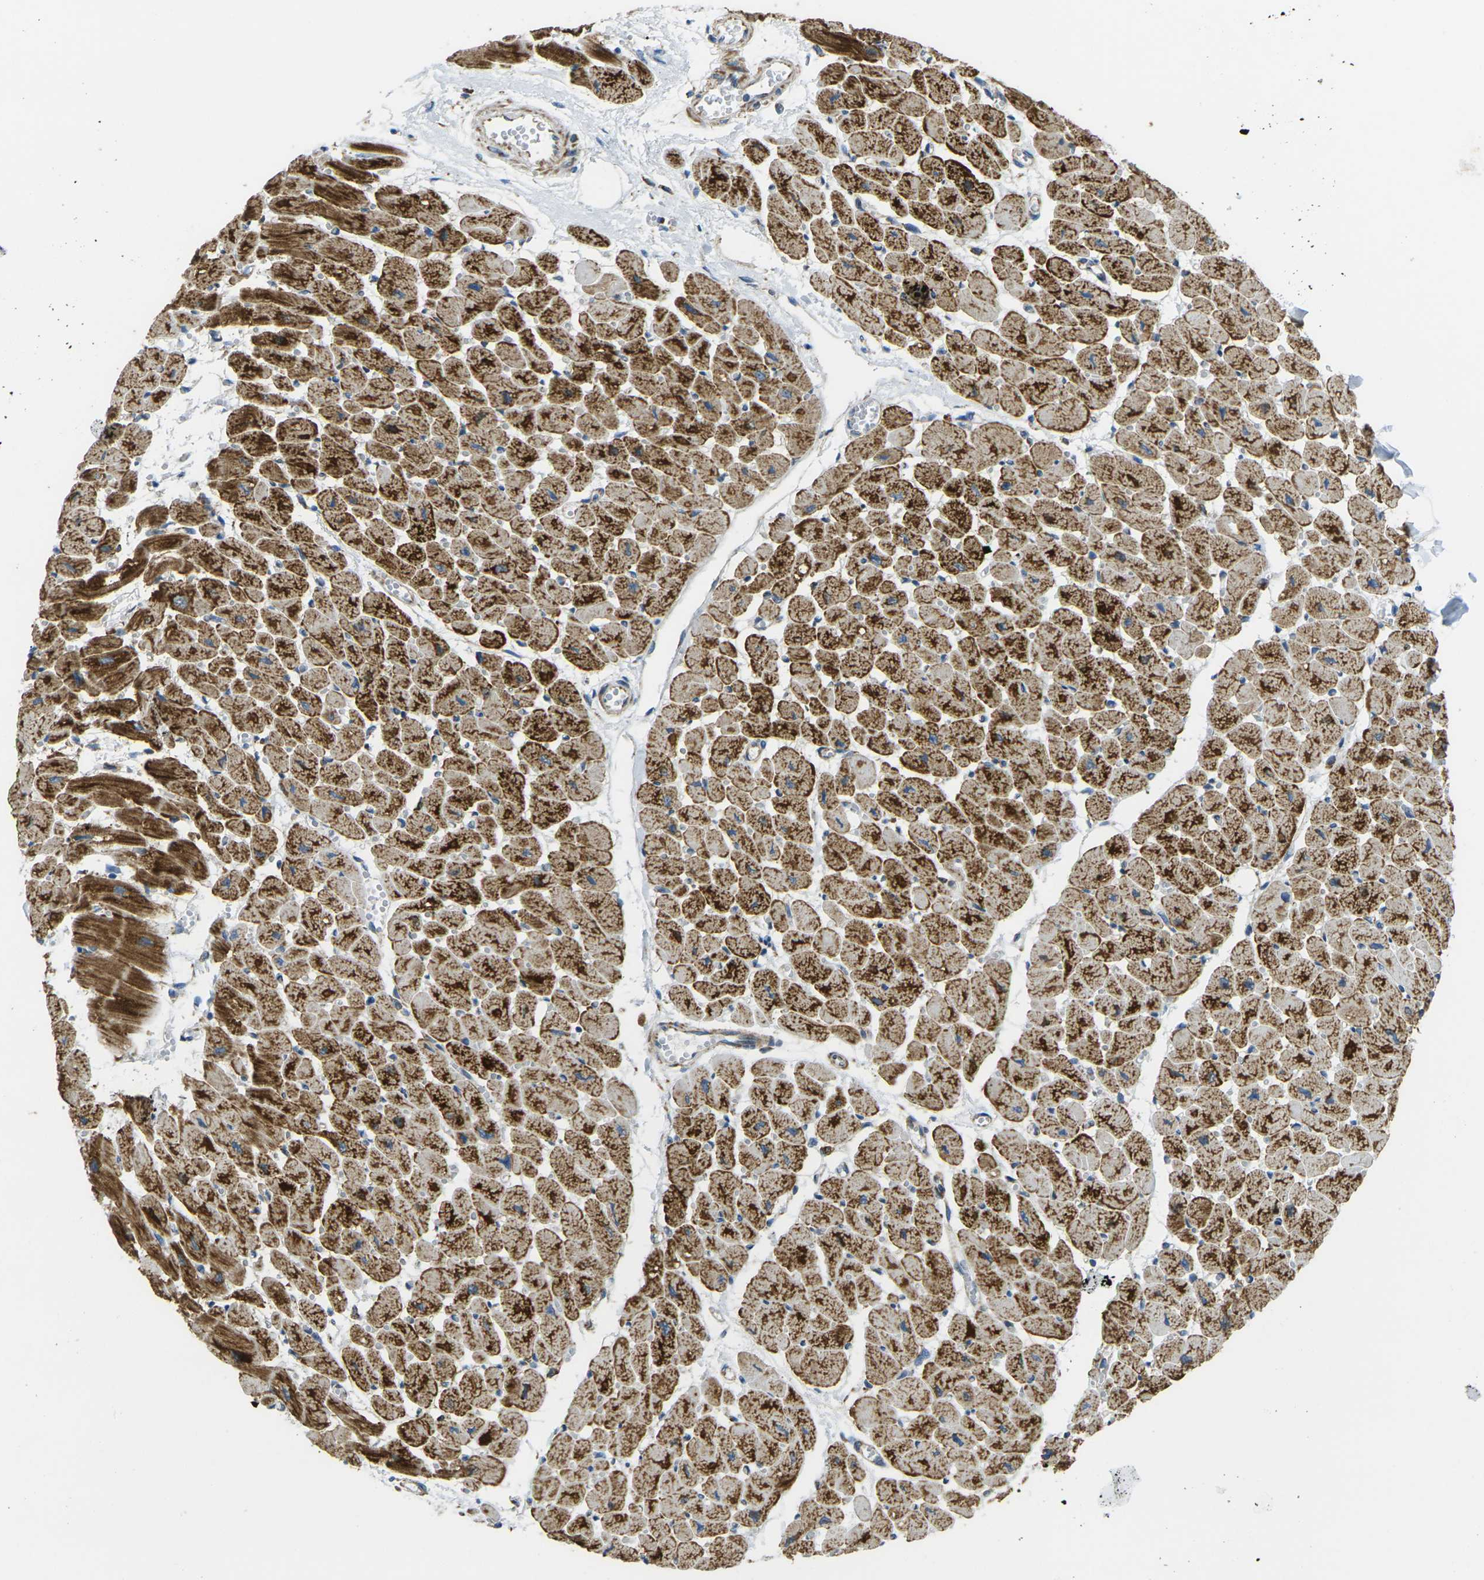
{"staining": {"intensity": "strong", "quantity": ">75%", "location": "cytoplasmic/membranous"}, "tissue": "heart muscle", "cell_type": "Cardiomyocytes", "image_type": "normal", "snomed": [{"axis": "morphology", "description": "Normal tissue, NOS"}, {"axis": "topography", "description": "Heart"}], "caption": "An image showing strong cytoplasmic/membranous expression in approximately >75% of cardiomyocytes in unremarkable heart muscle, as visualized by brown immunohistochemical staining.", "gene": "CYB5R1", "patient": {"sex": "female", "age": 54}}